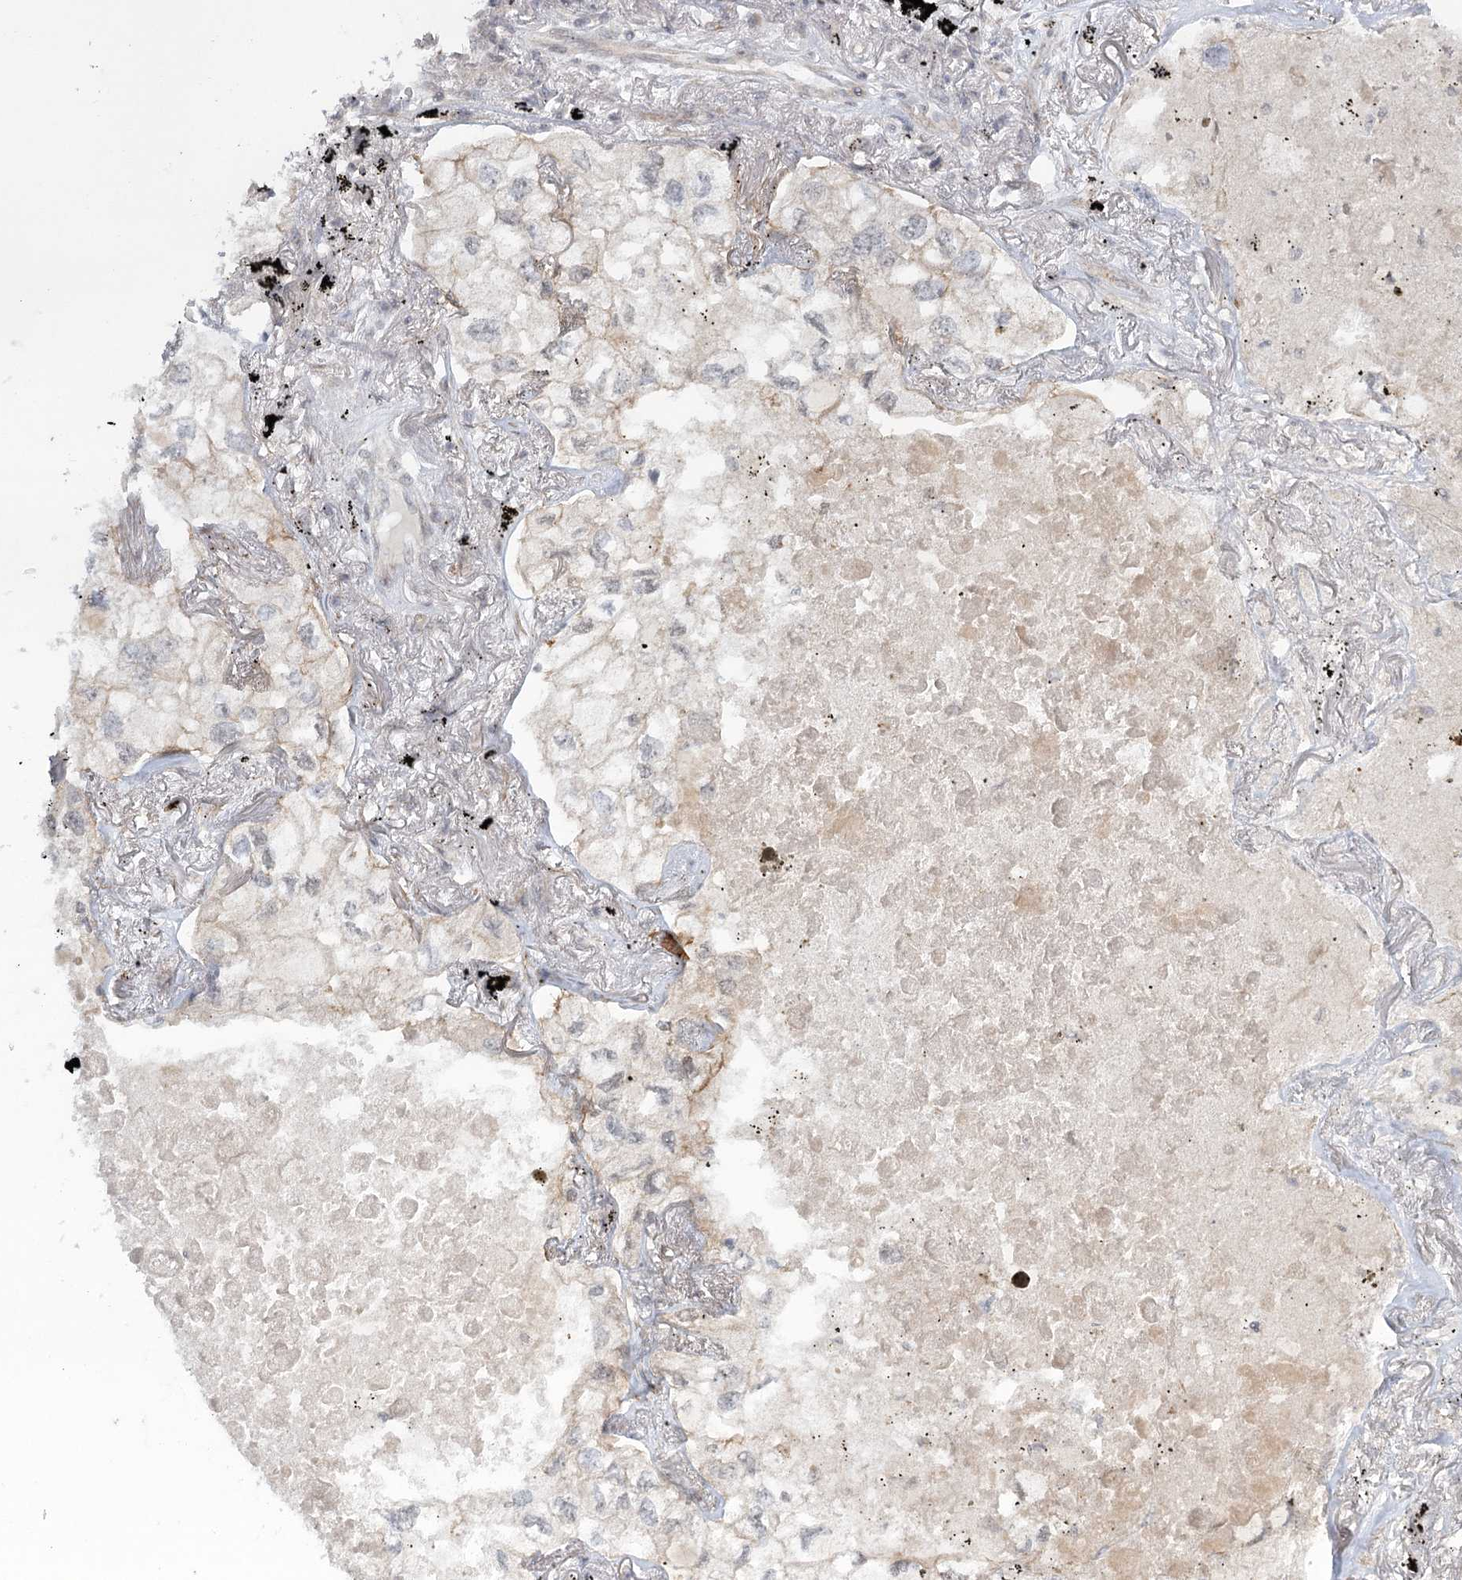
{"staining": {"intensity": "negative", "quantity": "none", "location": "none"}, "tissue": "lung cancer", "cell_type": "Tumor cells", "image_type": "cancer", "snomed": [{"axis": "morphology", "description": "Adenocarcinoma, NOS"}, {"axis": "topography", "description": "Lung"}], "caption": "An immunohistochemistry micrograph of lung adenocarcinoma is shown. There is no staining in tumor cells of lung adenocarcinoma.", "gene": "SH2D3A", "patient": {"sex": "male", "age": 65}}